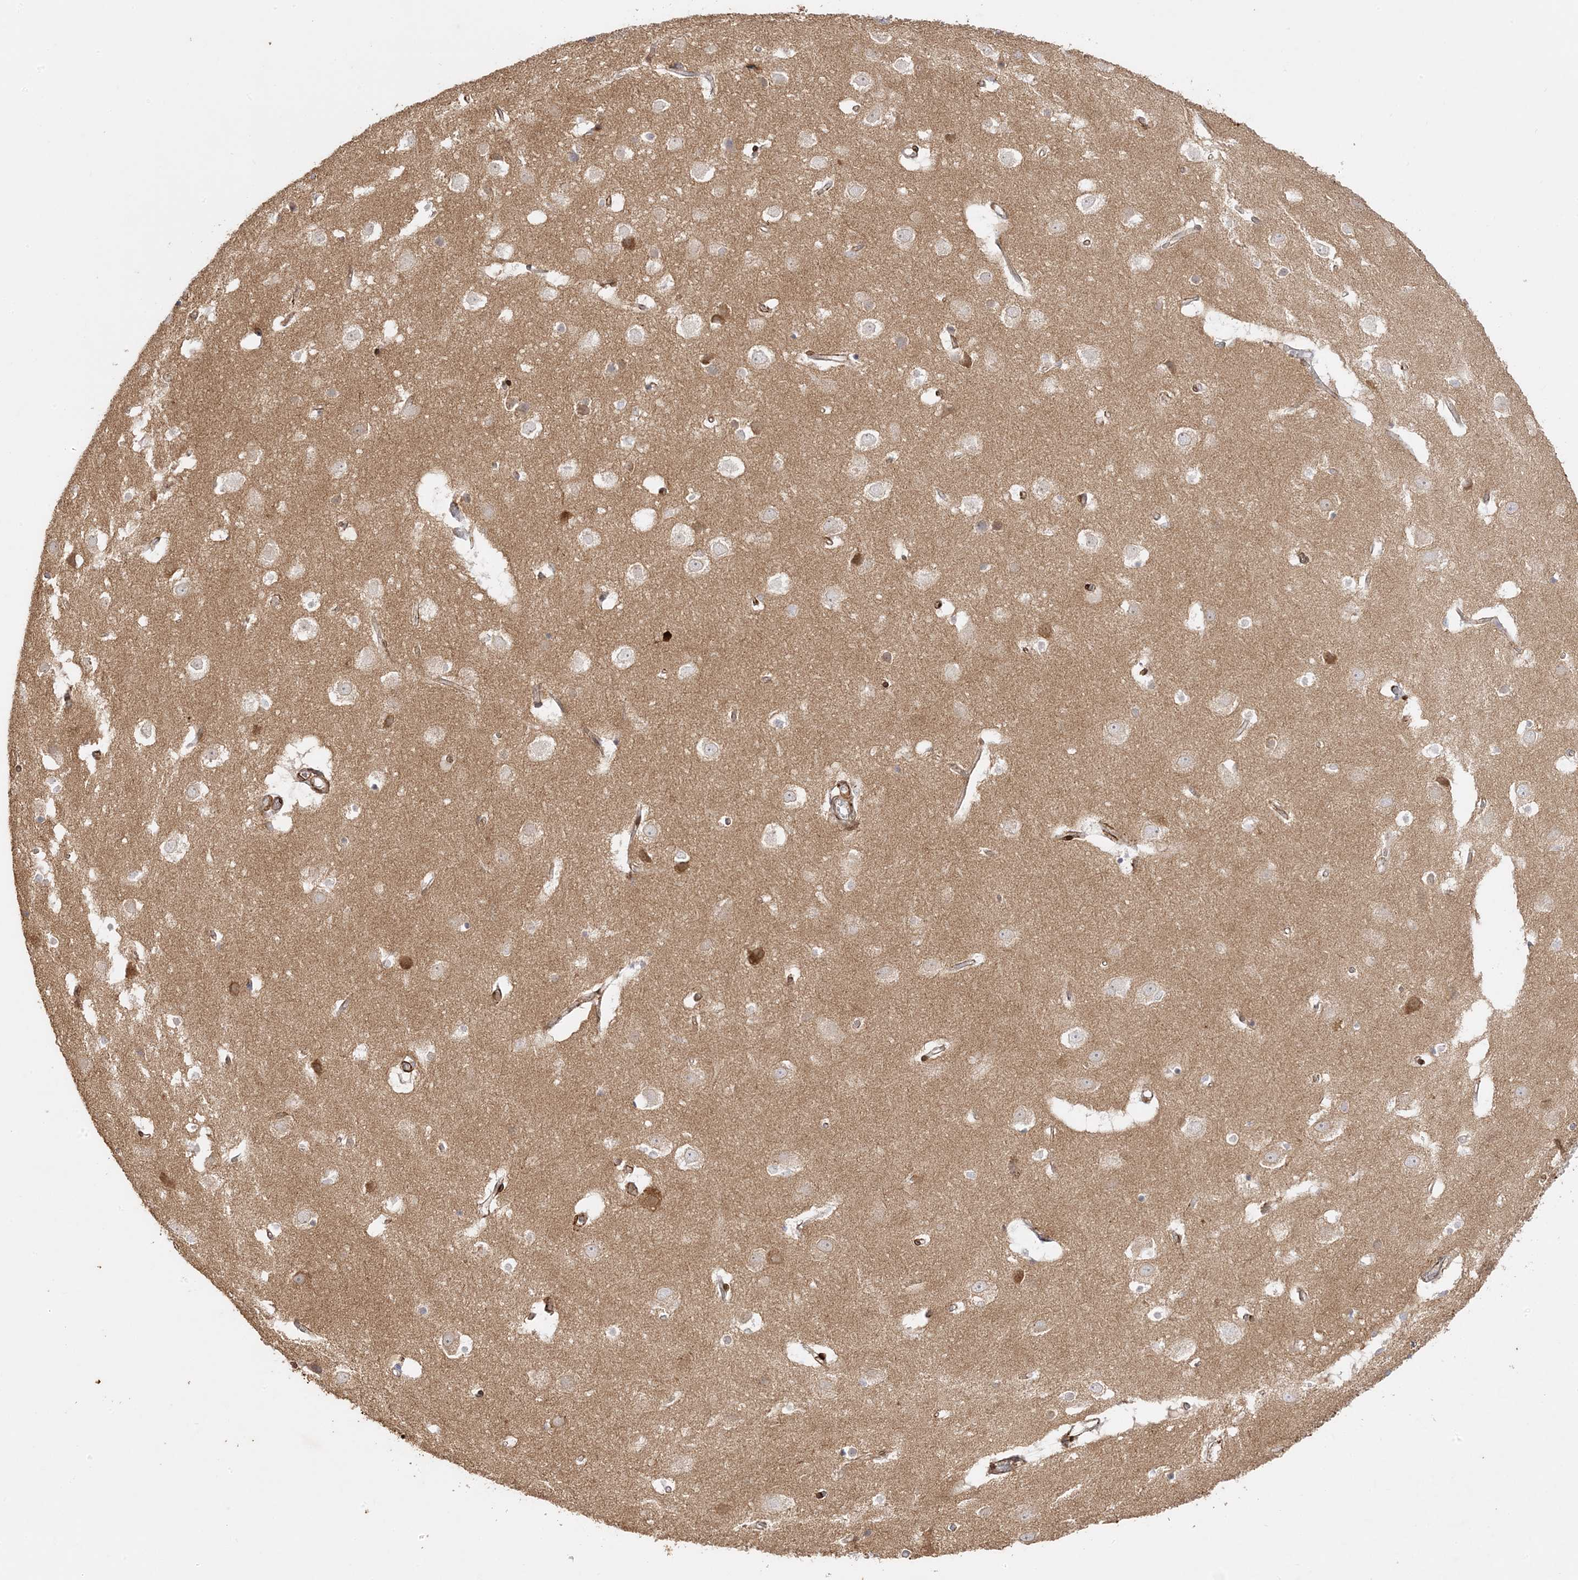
{"staining": {"intensity": "strong", "quantity": ">75%", "location": "cytoplasmic/membranous"}, "tissue": "cerebral cortex", "cell_type": "Endothelial cells", "image_type": "normal", "snomed": [{"axis": "morphology", "description": "Normal tissue, NOS"}, {"axis": "topography", "description": "Cerebral cortex"}], "caption": "High-magnification brightfield microscopy of unremarkable cerebral cortex stained with DAB (brown) and counterstained with hematoxylin (blue). endothelial cells exhibit strong cytoplasmic/membranous positivity is appreciated in approximately>75% of cells. (Brightfield microscopy of DAB IHC at high magnification).", "gene": "C2CD2", "patient": {"sex": "male", "age": 54}}